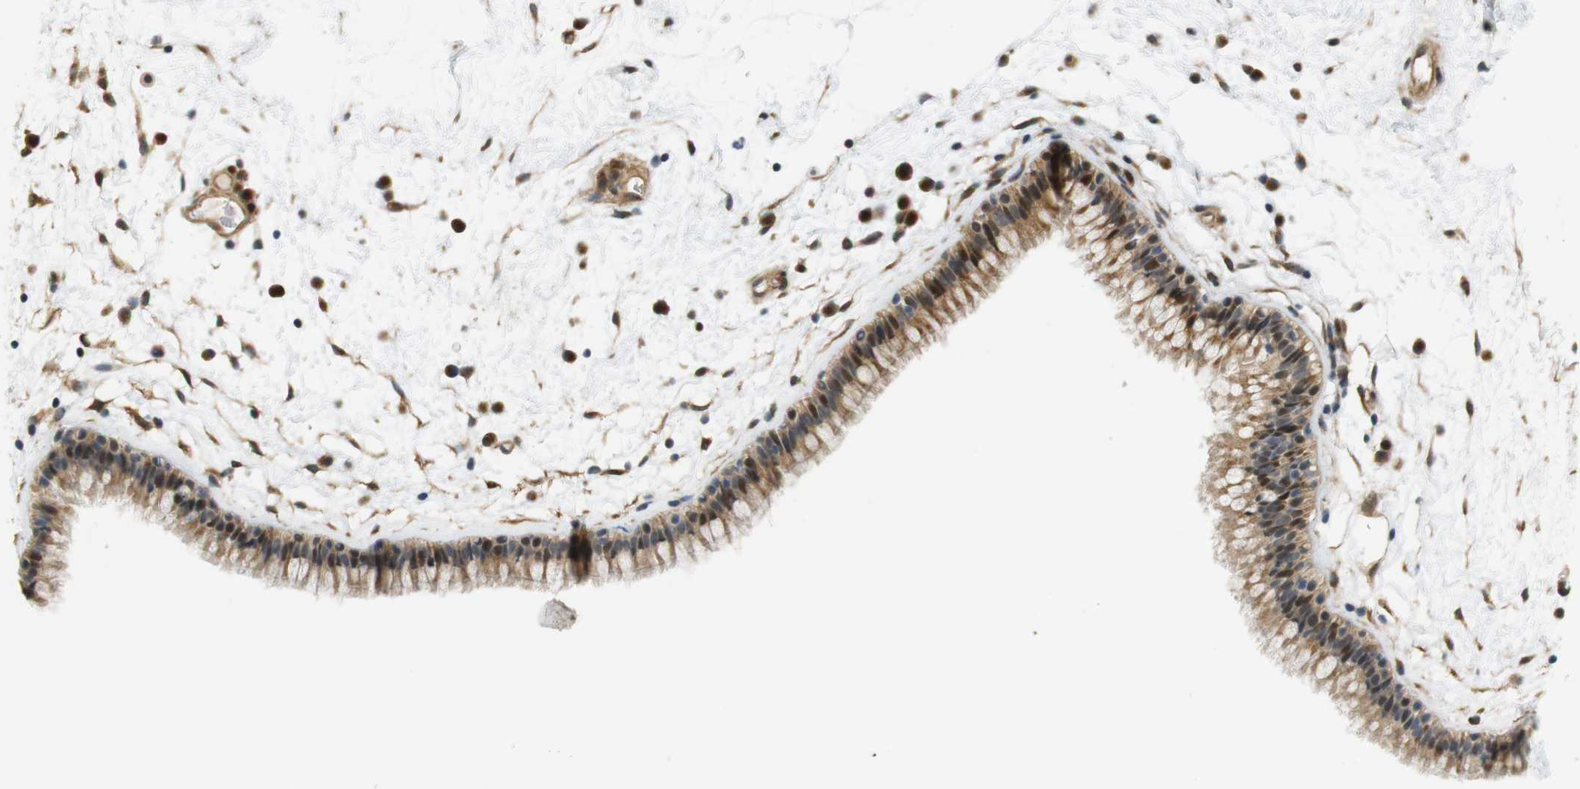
{"staining": {"intensity": "moderate", "quantity": ">75%", "location": "cytoplasmic/membranous,nuclear"}, "tissue": "nasopharynx", "cell_type": "Respiratory epithelial cells", "image_type": "normal", "snomed": [{"axis": "morphology", "description": "Normal tissue, NOS"}, {"axis": "morphology", "description": "Inflammation, NOS"}, {"axis": "topography", "description": "Nasopharynx"}], "caption": "A brown stain shows moderate cytoplasmic/membranous,nuclear staining of a protein in respiratory epithelial cells of benign human nasopharynx.", "gene": "TSPAN9", "patient": {"sex": "male", "age": 48}}